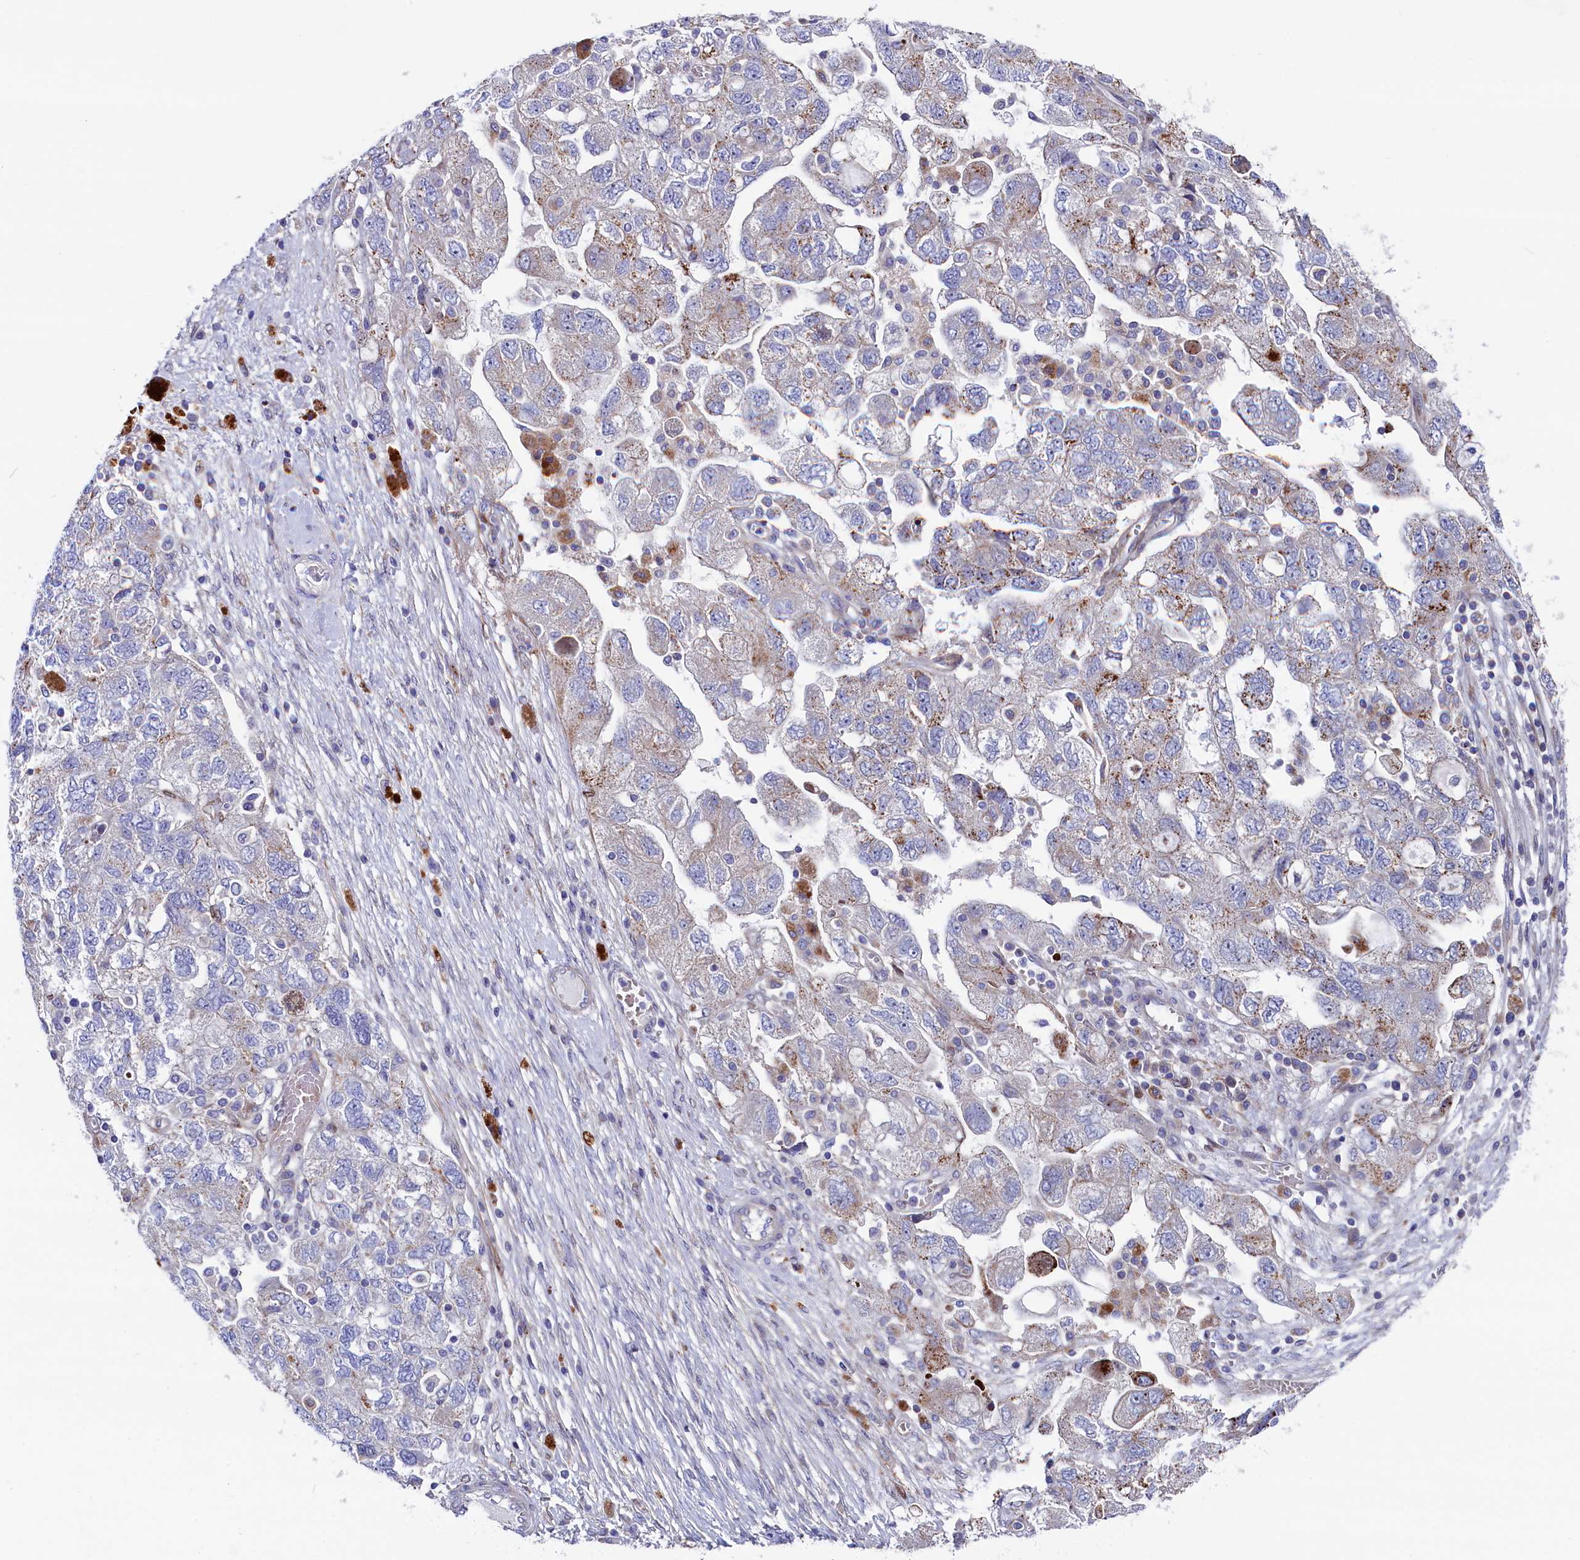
{"staining": {"intensity": "weak", "quantity": "<25%", "location": "cytoplasmic/membranous"}, "tissue": "ovarian cancer", "cell_type": "Tumor cells", "image_type": "cancer", "snomed": [{"axis": "morphology", "description": "Carcinoma, NOS"}, {"axis": "morphology", "description": "Cystadenocarcinoma, serous, NOS"}, {"axis": "topography", "description": "Ovary"}], "caption": "An immunohistochemistry histopathology image of ovarian cancer (serous cystadenocarcinoma) is shown. There is no staining in tumor cells of ovarian cancer (serous cystadenocarcinoma).", "gene": "NUDT7", "patient": {"sex": "female", "age": 69}}